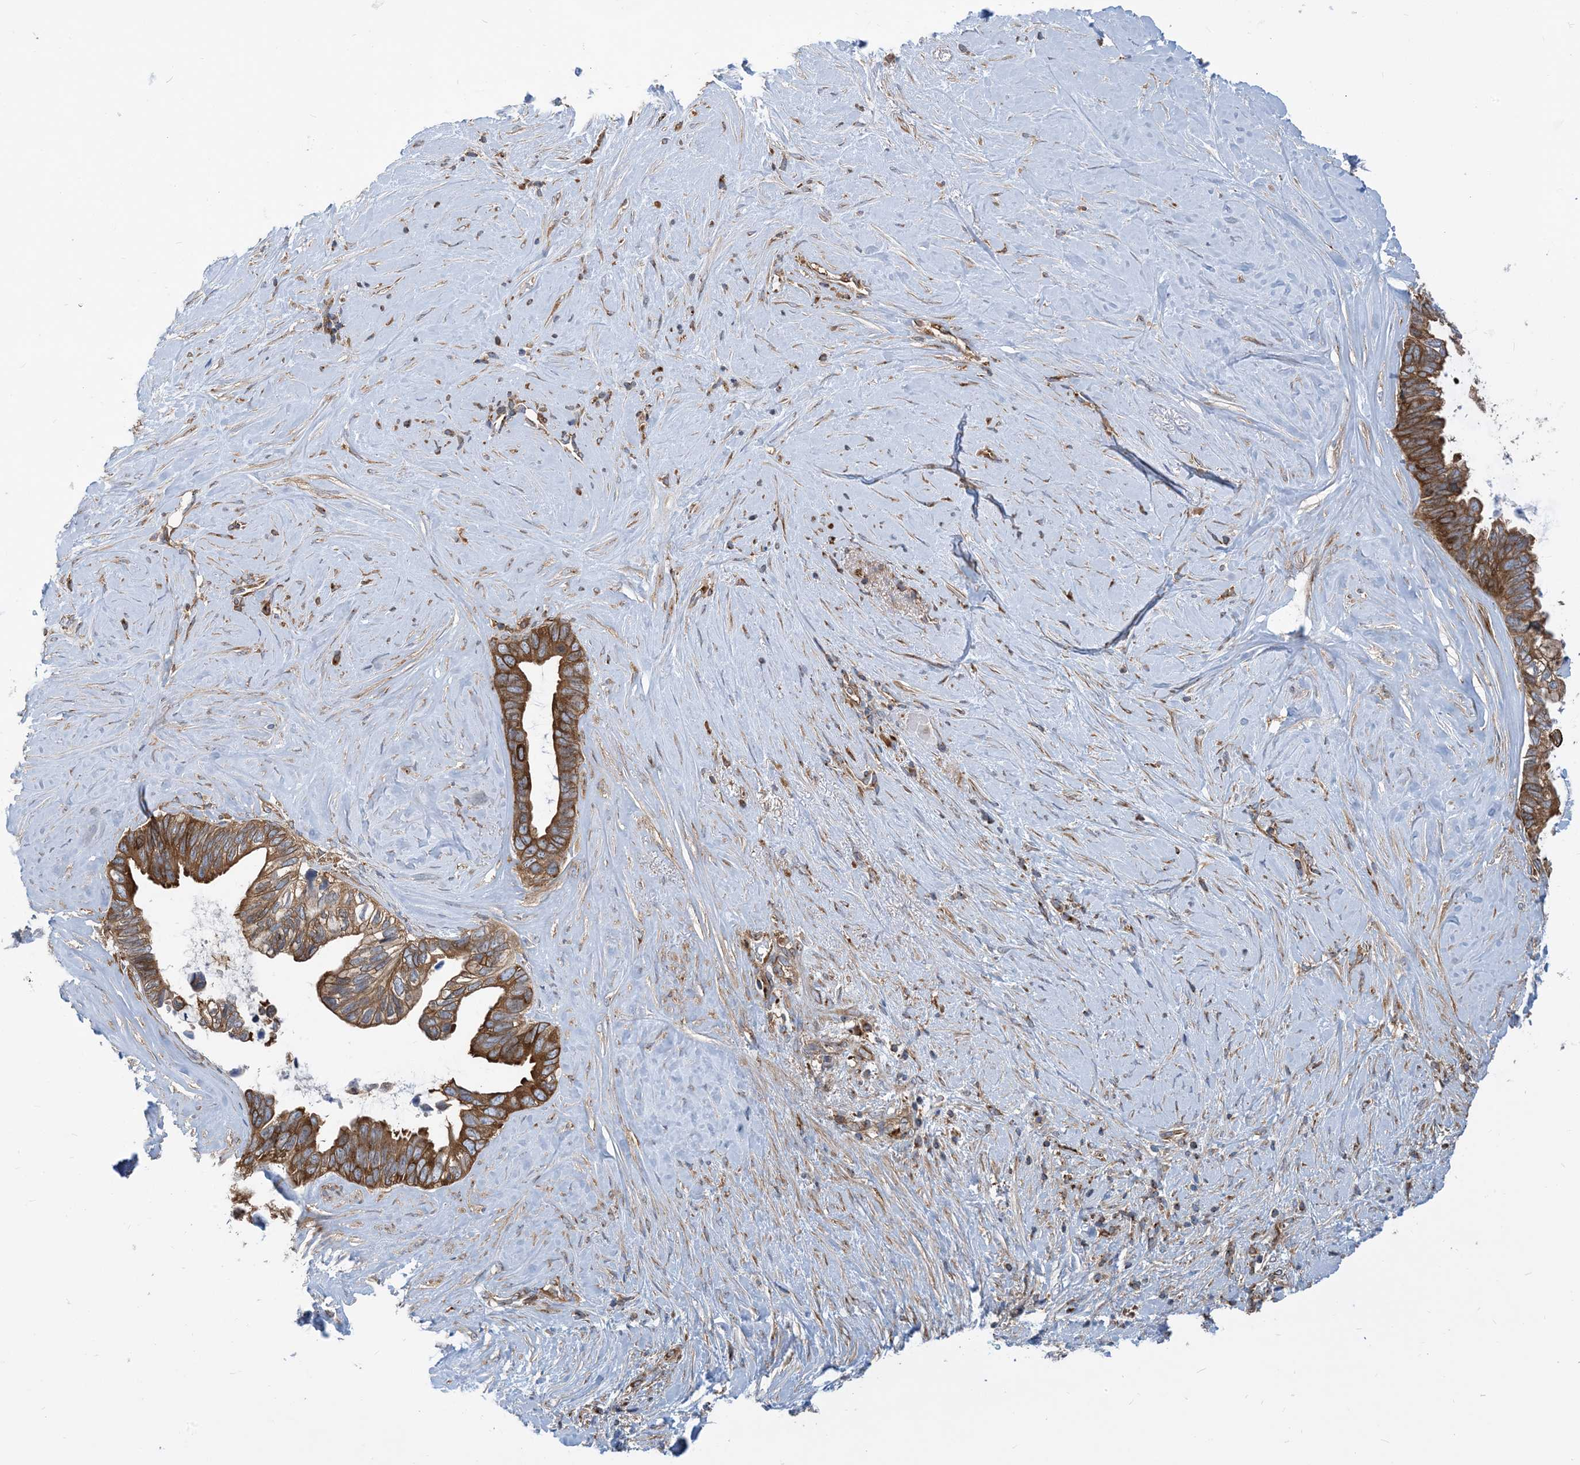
{"staining": {"intensity": "moderate", "quantity": ">75%", "location": "cytoplasmic/membranous"}, "tissue": "pancreatic cancer", "cell_type": "Tumor cells", "image_type": "cancer", "snomed": [{"axis": "morphology", "description": "Adenocarcinoma, NOS"}, {"axis": "topography", "description": "Pancreas"}], "caption": "DAB (3,3'-diaminobenzidine) immunohistochemical staining of pancreatic cancer (adenocarcinoma) exhibits moderate cytoplasmic/membranous protein staining in approximately >75% of tumor cells.", "gene": "DYNC1LI1", "patient": {"sex": "female", "age": 72}}